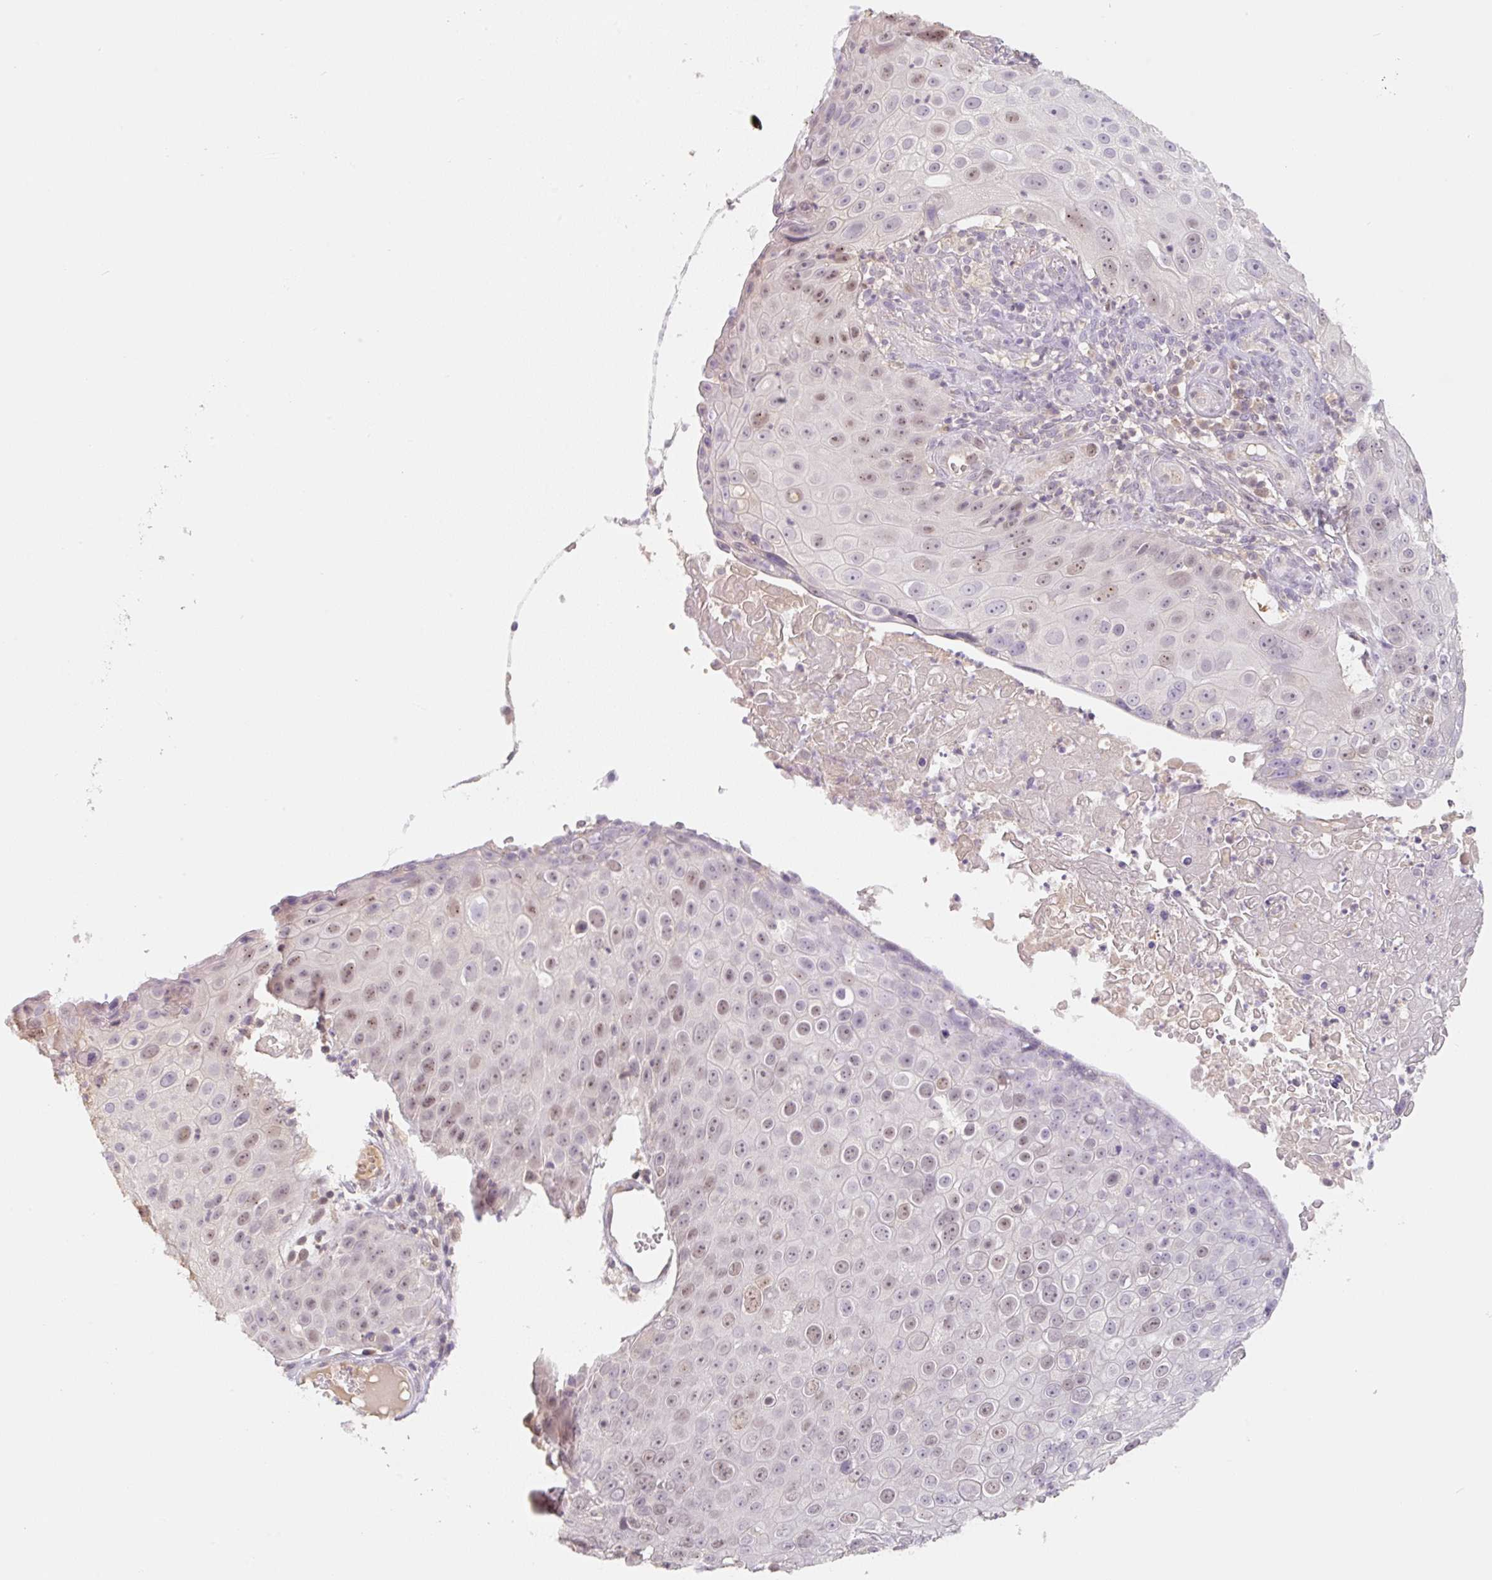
{"staining": {"intensity": "moderate", "quantity": "25%-75%", "location": "nuclear"}, "tissue": "skin cancer", "cell_type": "Tumor cells", "image_type": "cancer", "snomed": [{"axis": "morphology", "description": "Squamous cell carcinoma, NOS"}, {"axis": "topography", "description": "Skin"}], "caption": "This micrograph shows IHC staining of skin squamous cell carcinoma, with medium moderate nuclear positivity in about 25%-75% of tumor cells.", "gene": "MIA2", "patient": {"sex": "male", "age": 71}}